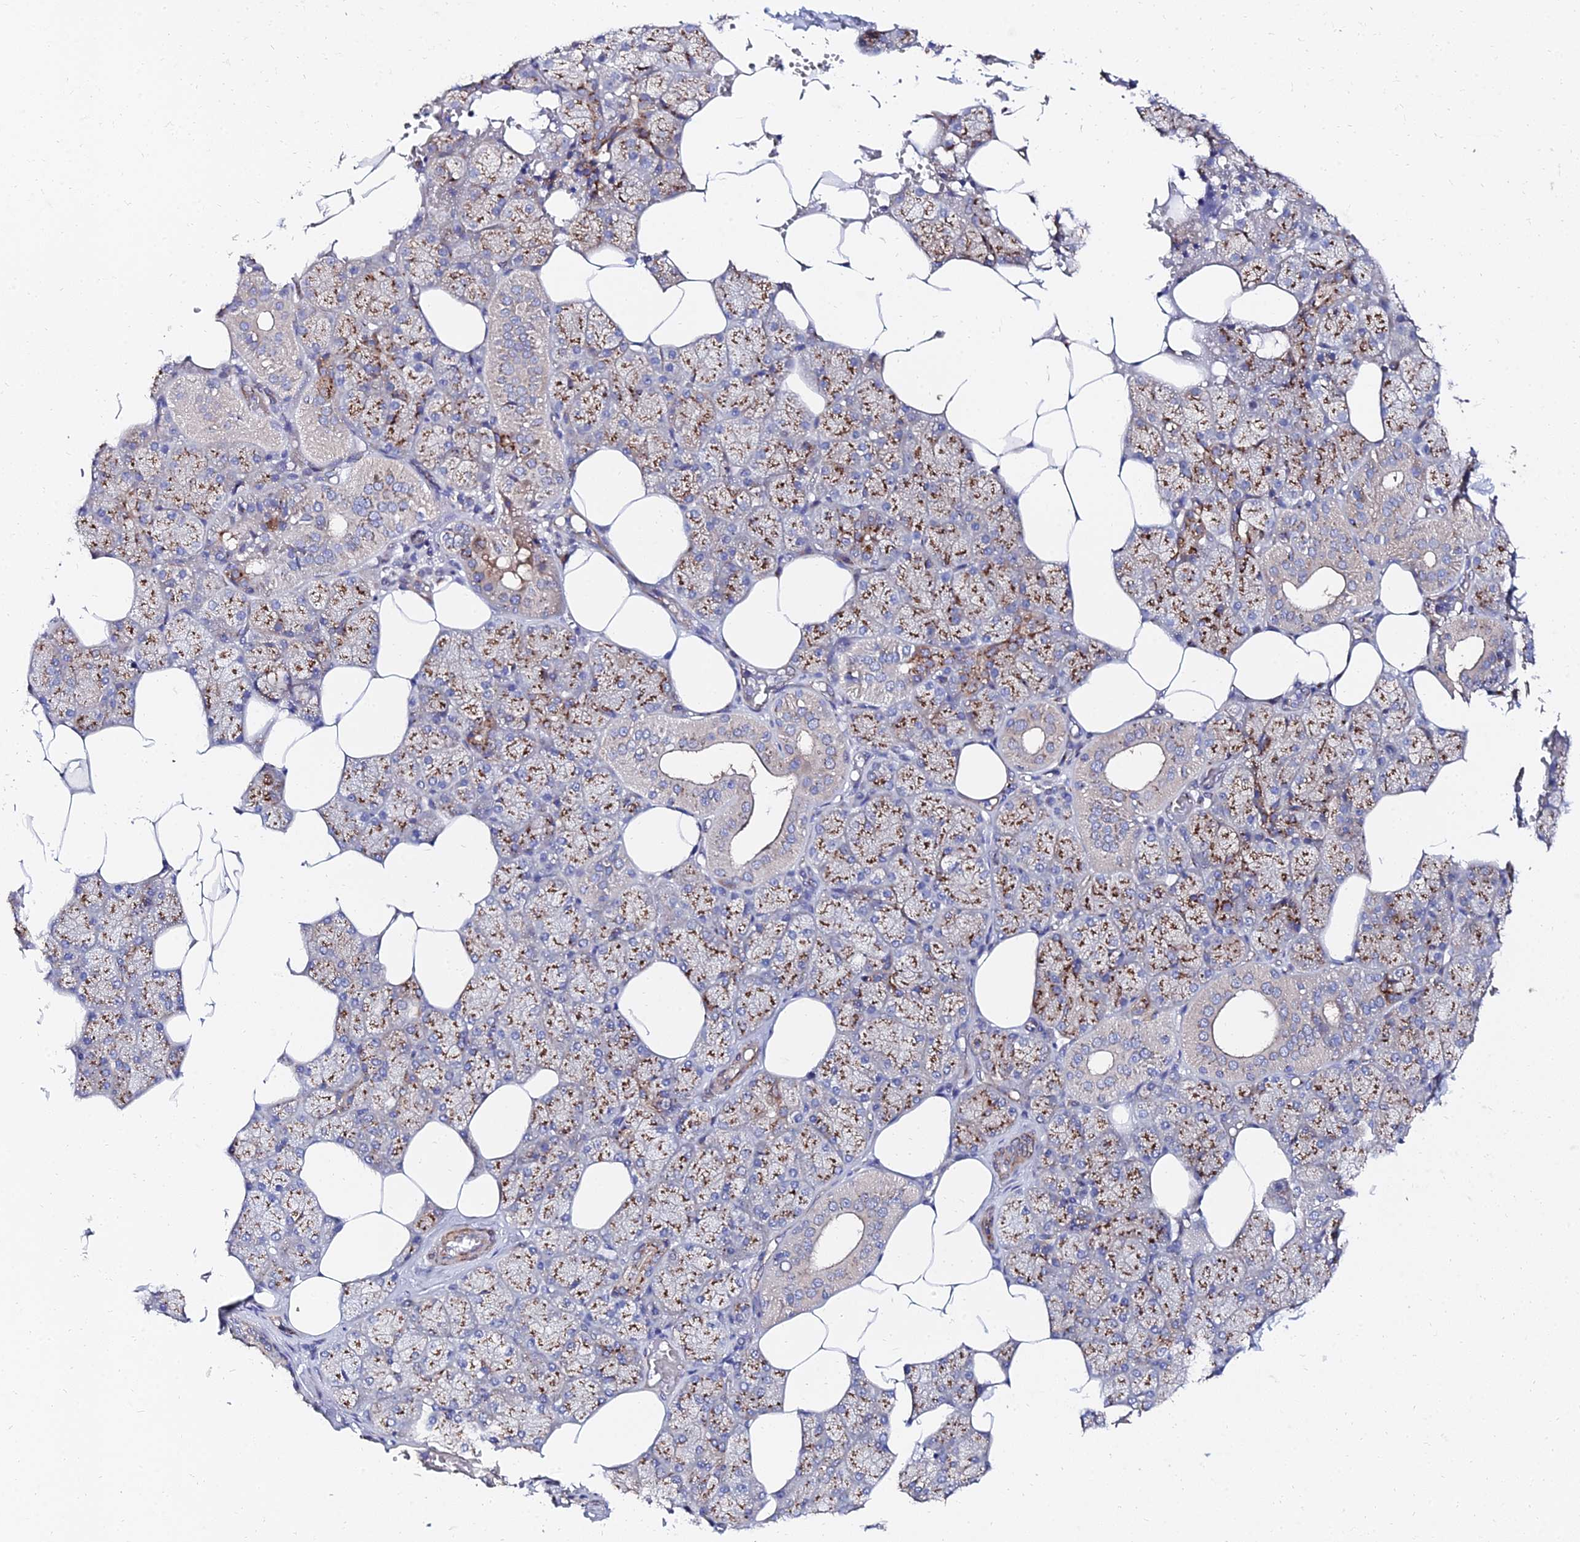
{"staining": {"intensity": "strong", "quantity": ">75%", "location": "cytoplasmic/membranous"}, "tissue": "salivary gland", "cell_type": "Glandular cells", "image_type": "normal", "snomed": [{"axis": "morphology", "description": "Normal tissue, NOS"}, {"axis": "topography", "description": "Salivary gland"}], "caption": "Glandular cells show high levels of strong cytoplasmic/membranous expression in approximately >75% of cells in benign salivary gland.", "gene": "BORCS8", "patient": {"sex": "male", "age": 62}}